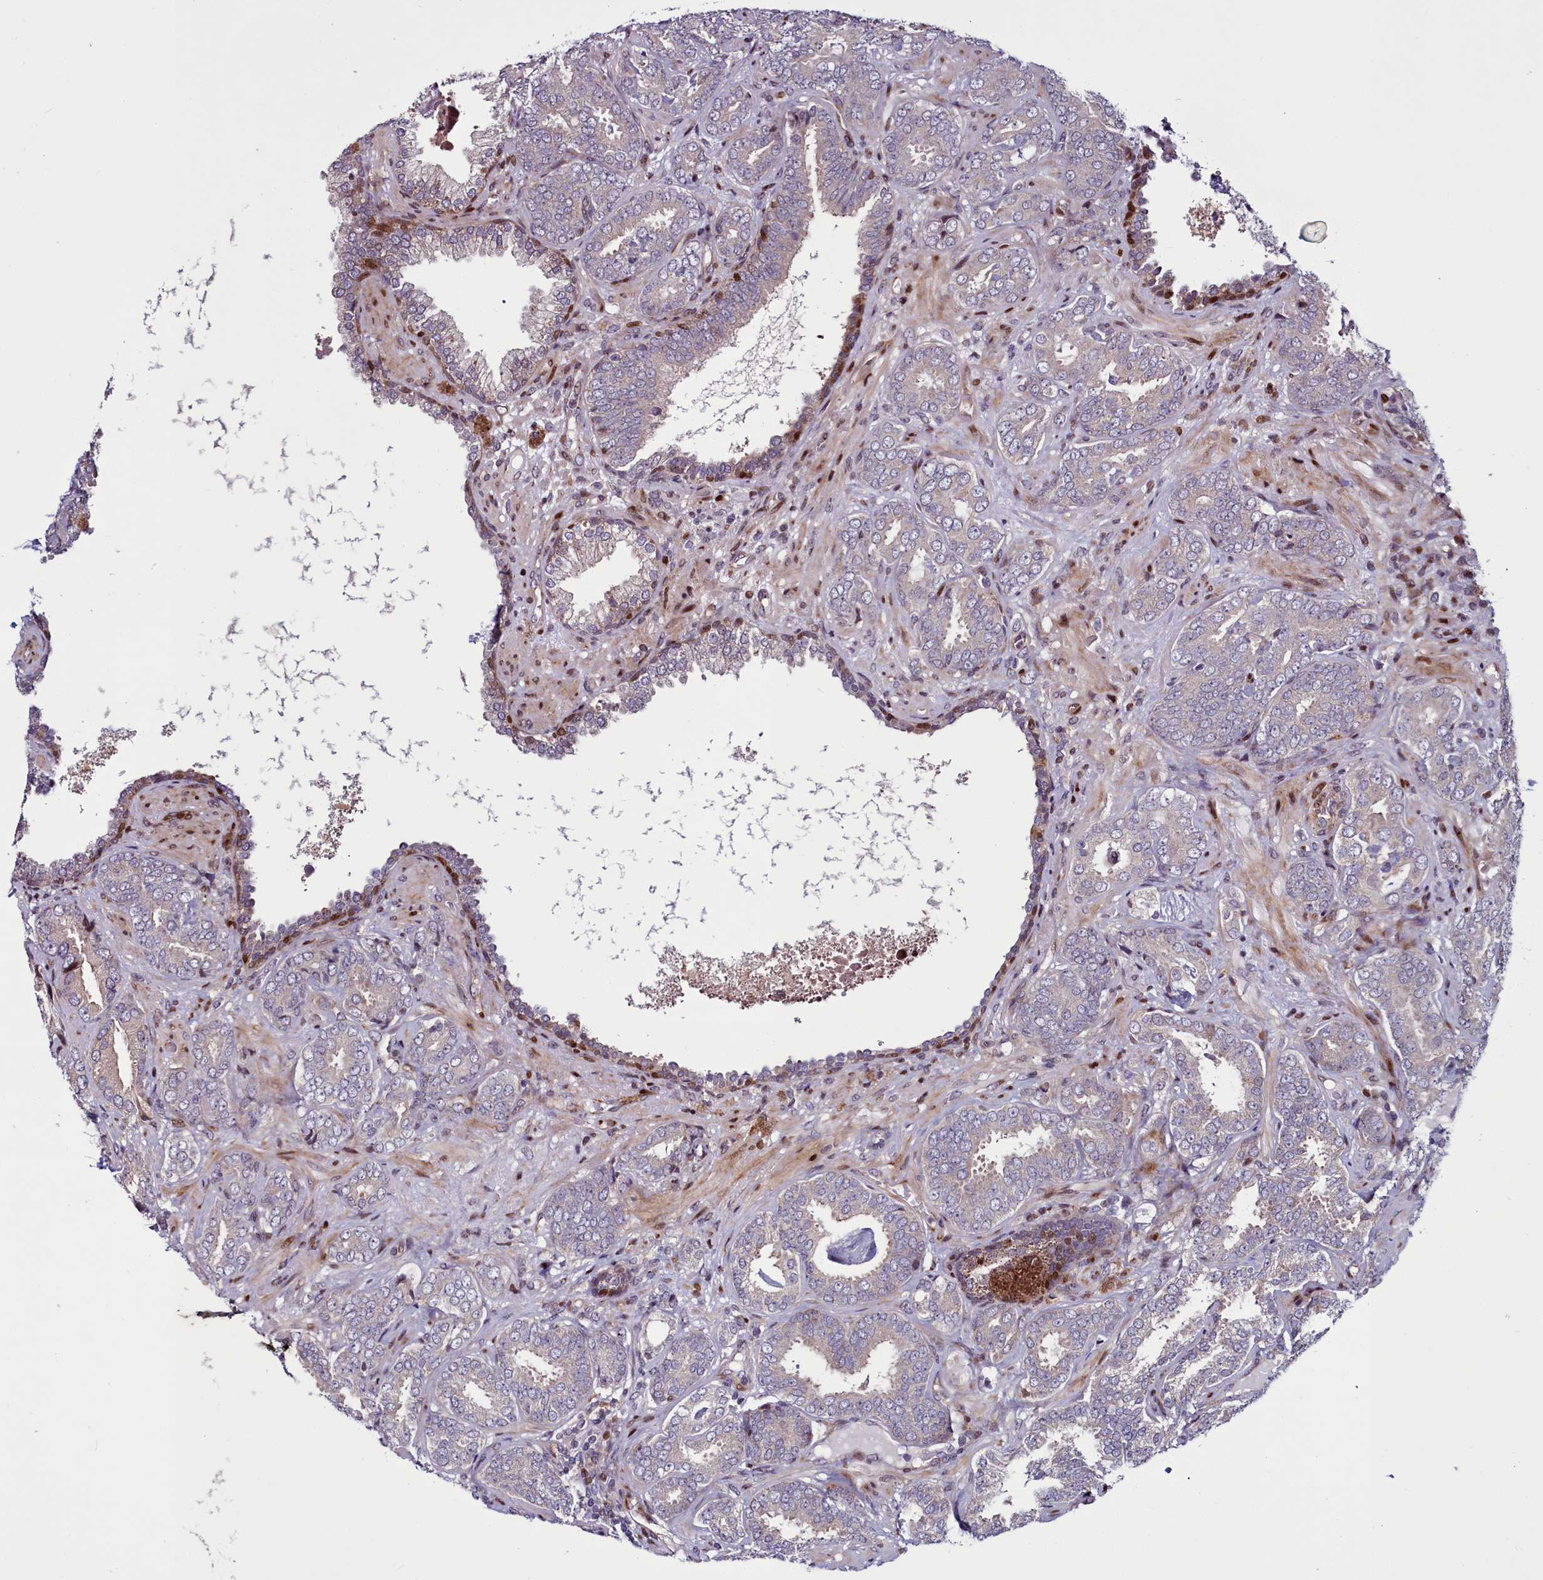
{"staining": {"intensity": "weak", "quantity": "<25%", "location": "cytoplasmic/membranous"}, "tissue": "prostate cancer", "cell_type": "Tumor cells", "image_type": "cancer", "snomed": [{"axis": "morphology", "description": "Adenocarcinoma, High grade"}, {"axis": "topography", "description": "Prostate"}], "caption": "Image shows no significant protein positivity in tumor cells of prostate adenocarcinoma (high-grade).", "gene": "WBP11", "patient": {"sex": "male", "age": 71}}